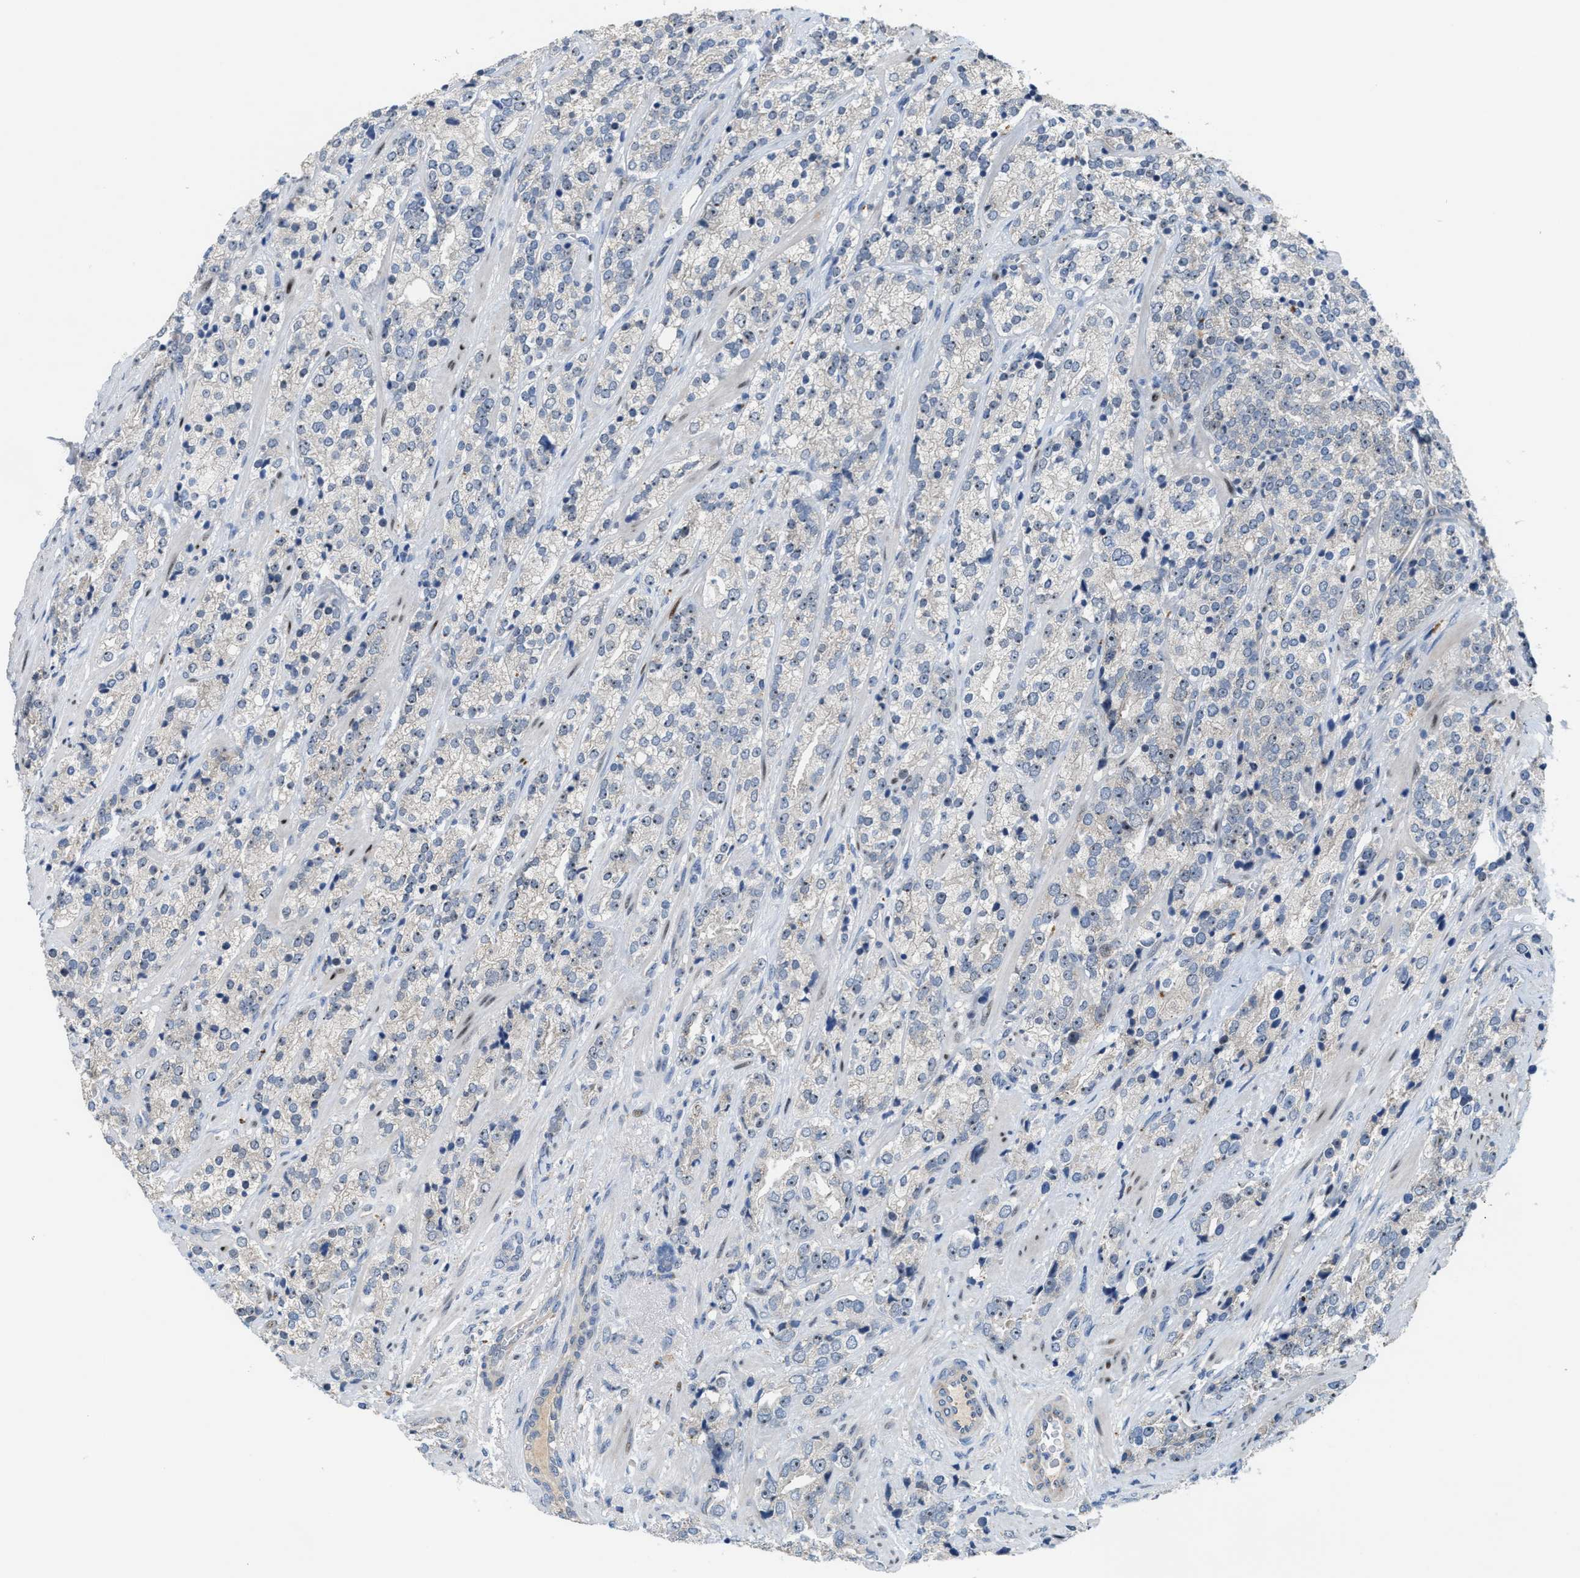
{"staining": {"intensity": "moderate", "quantity": "25%-75%", "location": "nuclear"}, "tissue": "prostate cancer", "cell_type": "Tumor cells", "image_type": "cancer", "snomed": [{"axis": "morphology", "description": "Adenocarcinoma, High grade"}, {"axis": "topography", "description": "Prostate"}], "caption": "Tumor cells reveal moderate nuclear expression in about 25%-75% of cells in prostate cancer.", "gene": "ZNF783", "patient": {"sex": "male", "age": 71}}